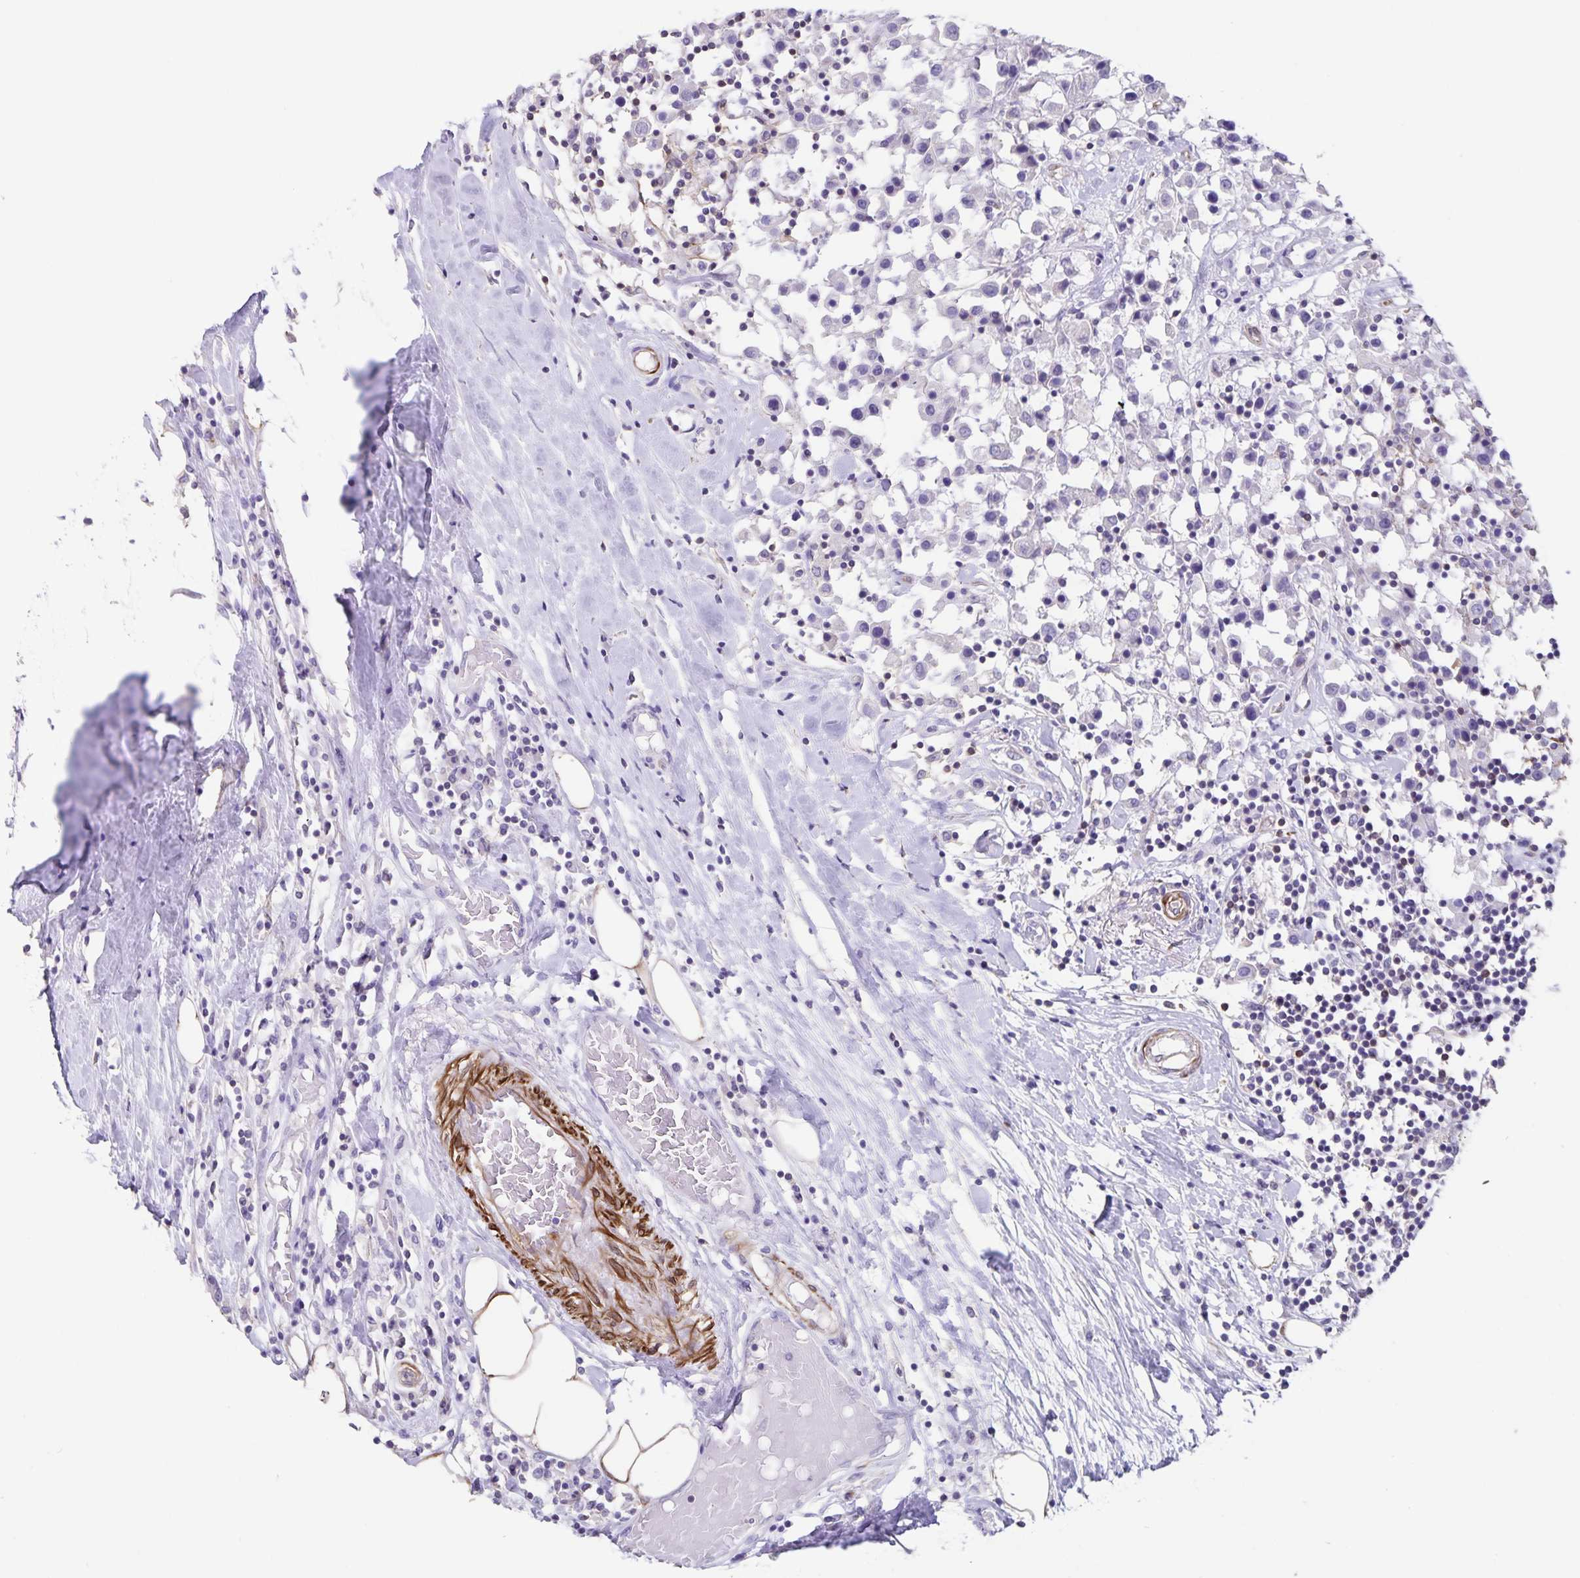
{"staining": {"intensity": "negative", "quantity": "none", "location": "none"}, "tissue": "breast cancer", "cell_type": "Tumor cells", "image_type": "cancer", "snomed": [{"axis": "morphology", "description": "Duct carcinoma"}, {"axis": "topography", "description": "Breast"}], "caption": "Immunohistochemical staining of human infiltrating ductal carcinoma (breast) exhibits no significant positivity in tumor cells.", "gene": "SYNM", "patient": {"sex": "female", "age": 61}}